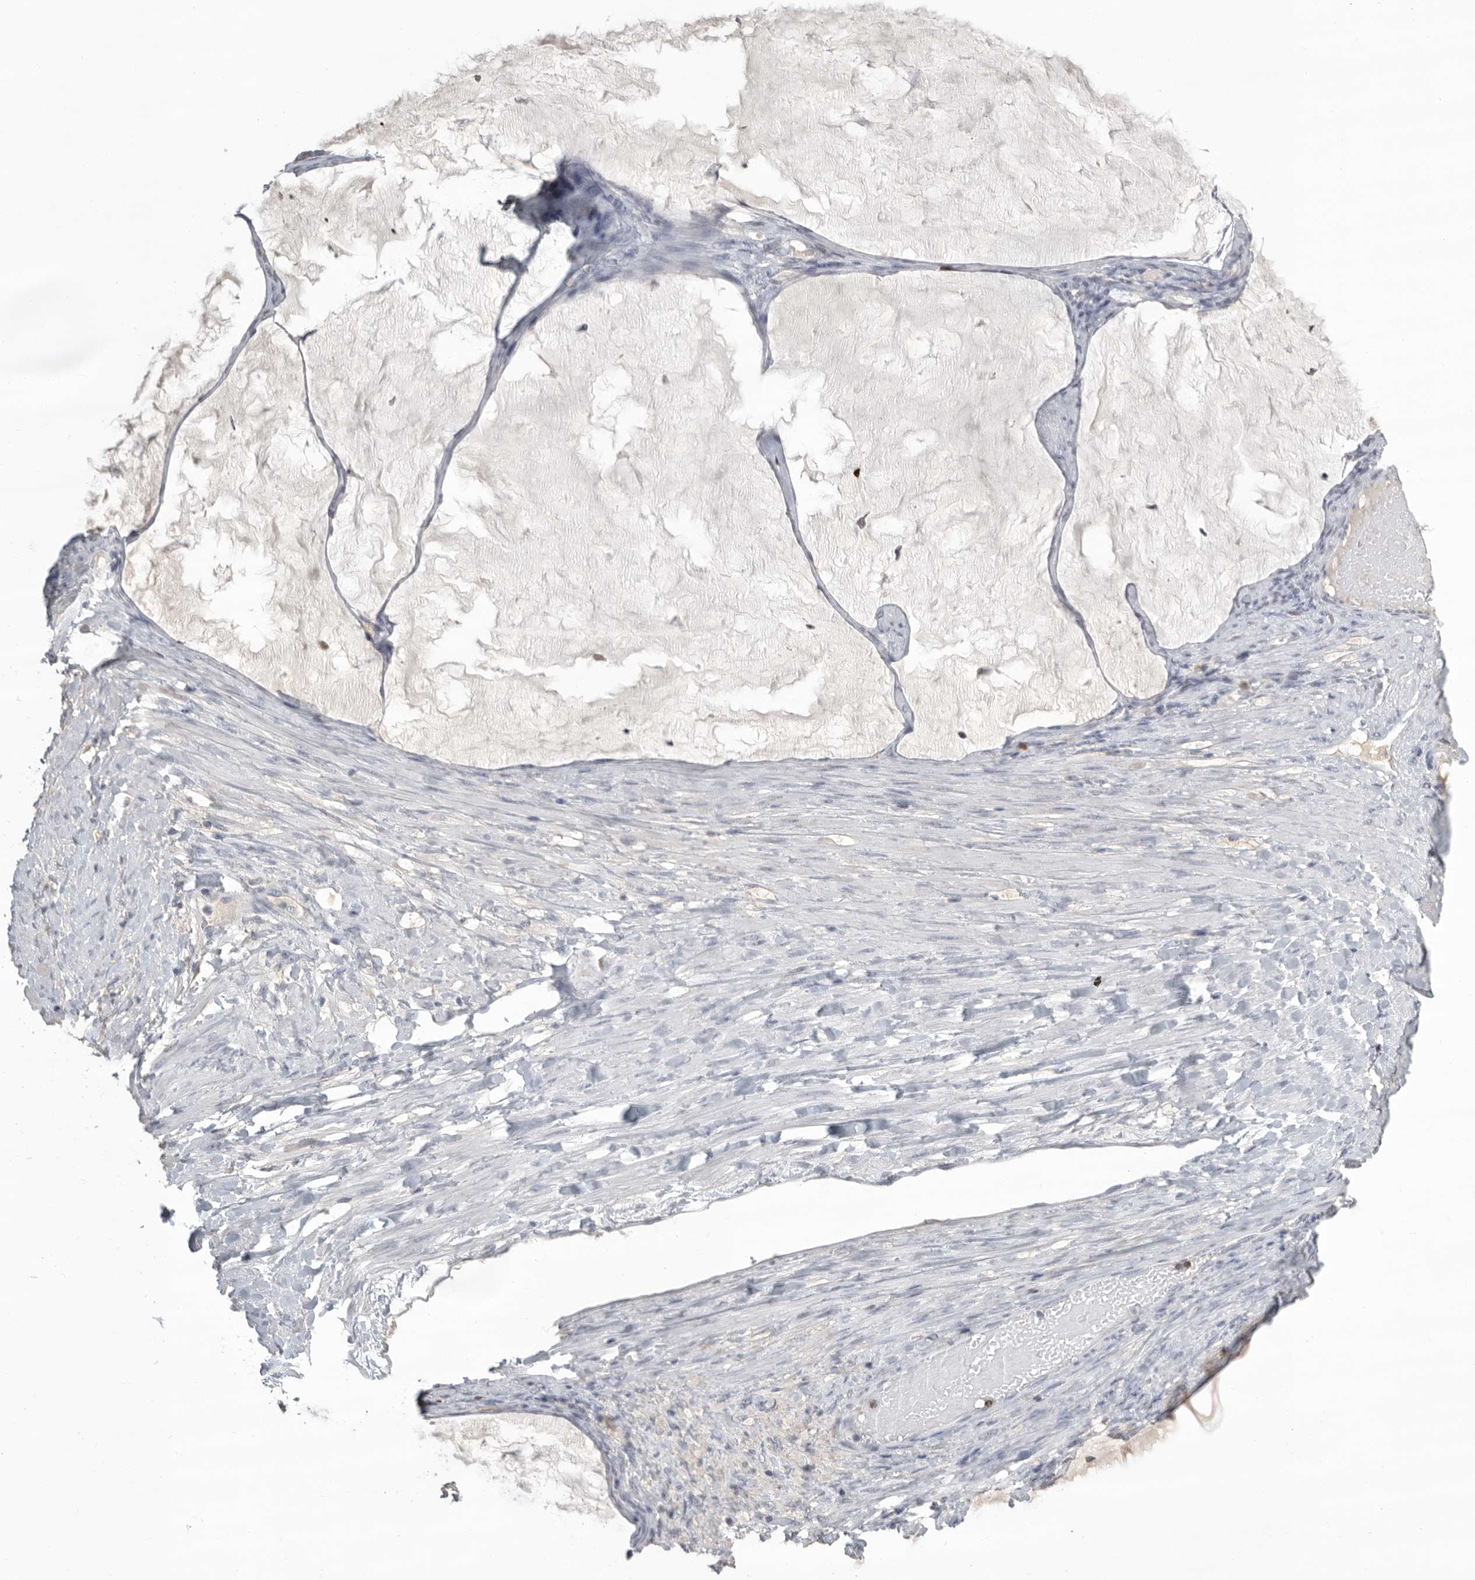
{"staining": {"intensity": "negative", "quantity": "none", "location": "none"}, "tissue": "ovarian cancer", "cell_type": "Tumor cells", "image_type": "cancer", "snomed": [{"axis": "morphology", "description": "Cystadenocarcinoma, mucinous, NOS"}, {"axis": "topography", "description": "Ovary"}], "caption": "Immunohistochemistry histopathology image of human ovarian cancer stained for a protein (brown), which shows no positivity in tumor cells.", "gene": "GNLY", "patient": {"sex": "female", "age": 61}}